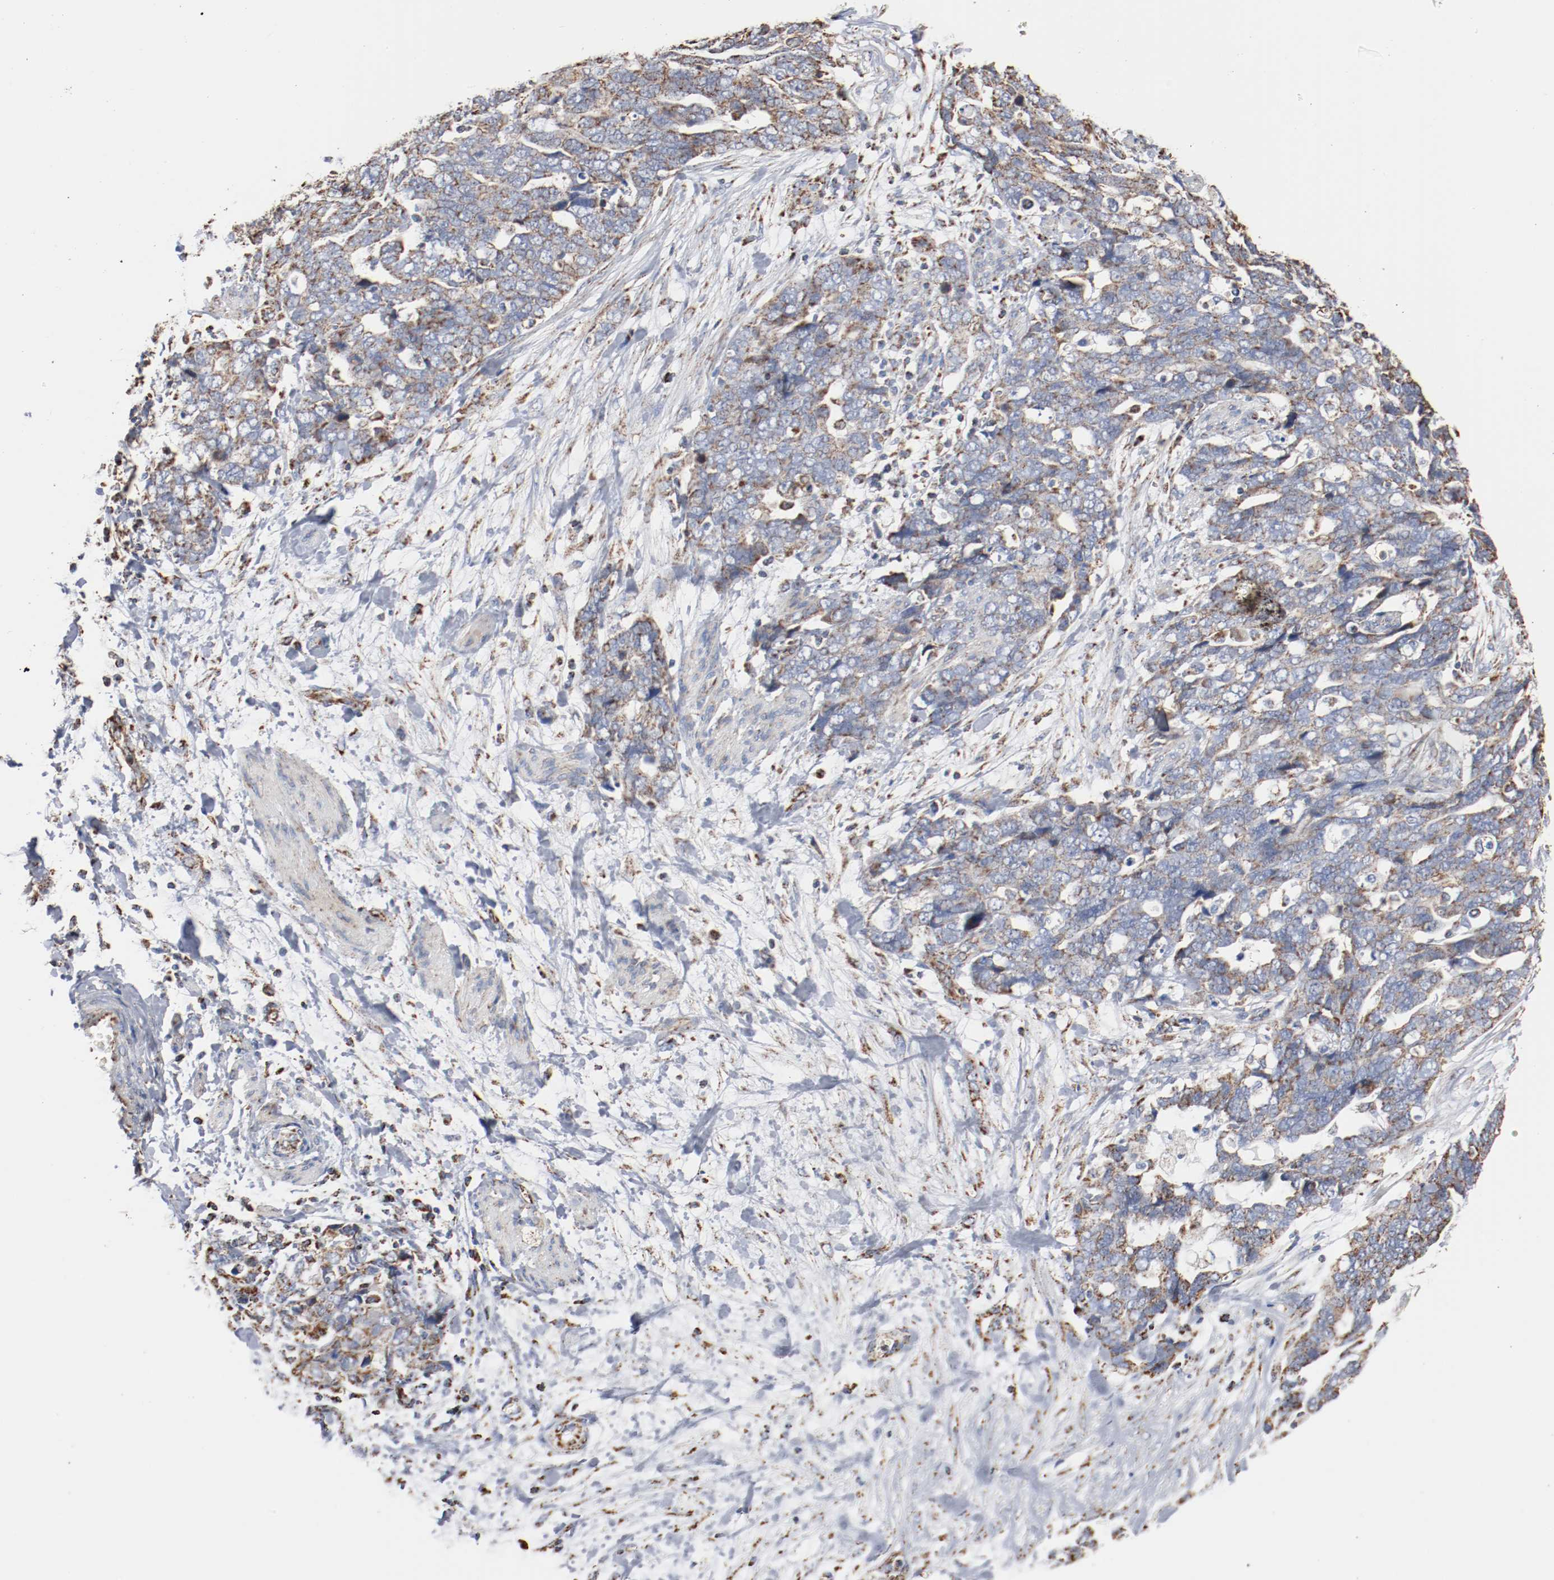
{"staining": {"intensity": "weak", "quantity": "25%-75%", "location": "cytoplasmic/membranous"}, "tissue": "ovarian cancer", "cell_type": "Tumor cells", "image_type": "cancer", "snomed": [{"axis": "morphology", "description": "Normal tissue, NOS"}, {"axis": "morphology", "description": "Cystadenocarcinoma, serous, NOS"}, {"axis": "topography", "description": "Fallopian tube"}, {"axis": "topography", "description": "Ovary"}], "caption": "There is low levels of weak cytoplasmic/membranous staining in tumor cells of ovarian serous cystadenocarcinoma, as demonstrated by immunohistochemical staining (brown color).", "gene": "NDUFS4", "patient": {"sex": "female", "age": 56}}